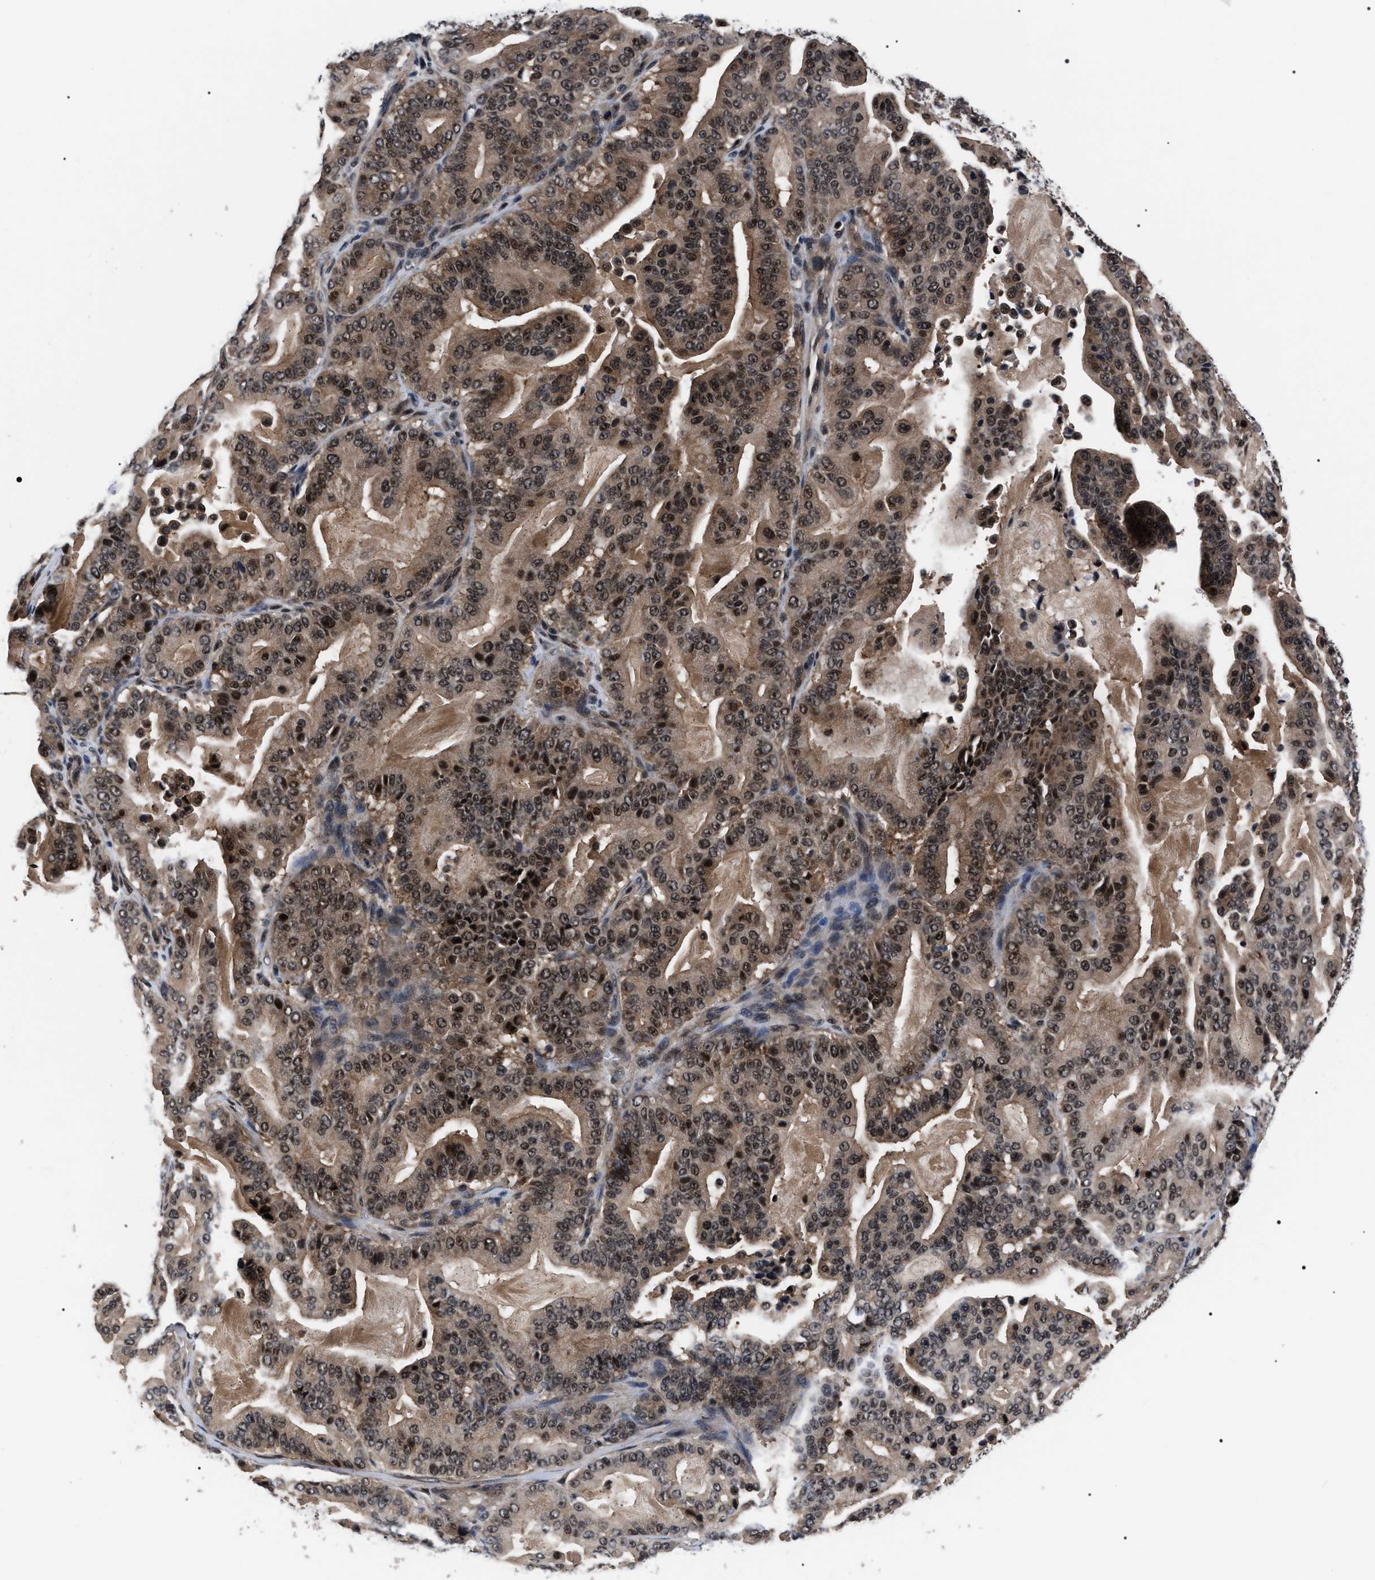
{"staining": {"intensity": "moderate", "quantity": ">75%", "location": "cytoplasmic/membranous,nuclear"}, "tissue": "pancreatic cancer", "cell_type": "Tumor cells", "image_type": "cancer", "snomed": [{"axis": "morphology", "description": "Adenocarcinoma, NOS"}, {"axis": "topography", "description": "Pancreas"}], "caption": "Human adenocarcinoma (pancreatic) stained with a protein marker displays moderate staining in tumor cells.", "gene": "CSNK2A1", "patient": {"sex": "male", "age": 63}}